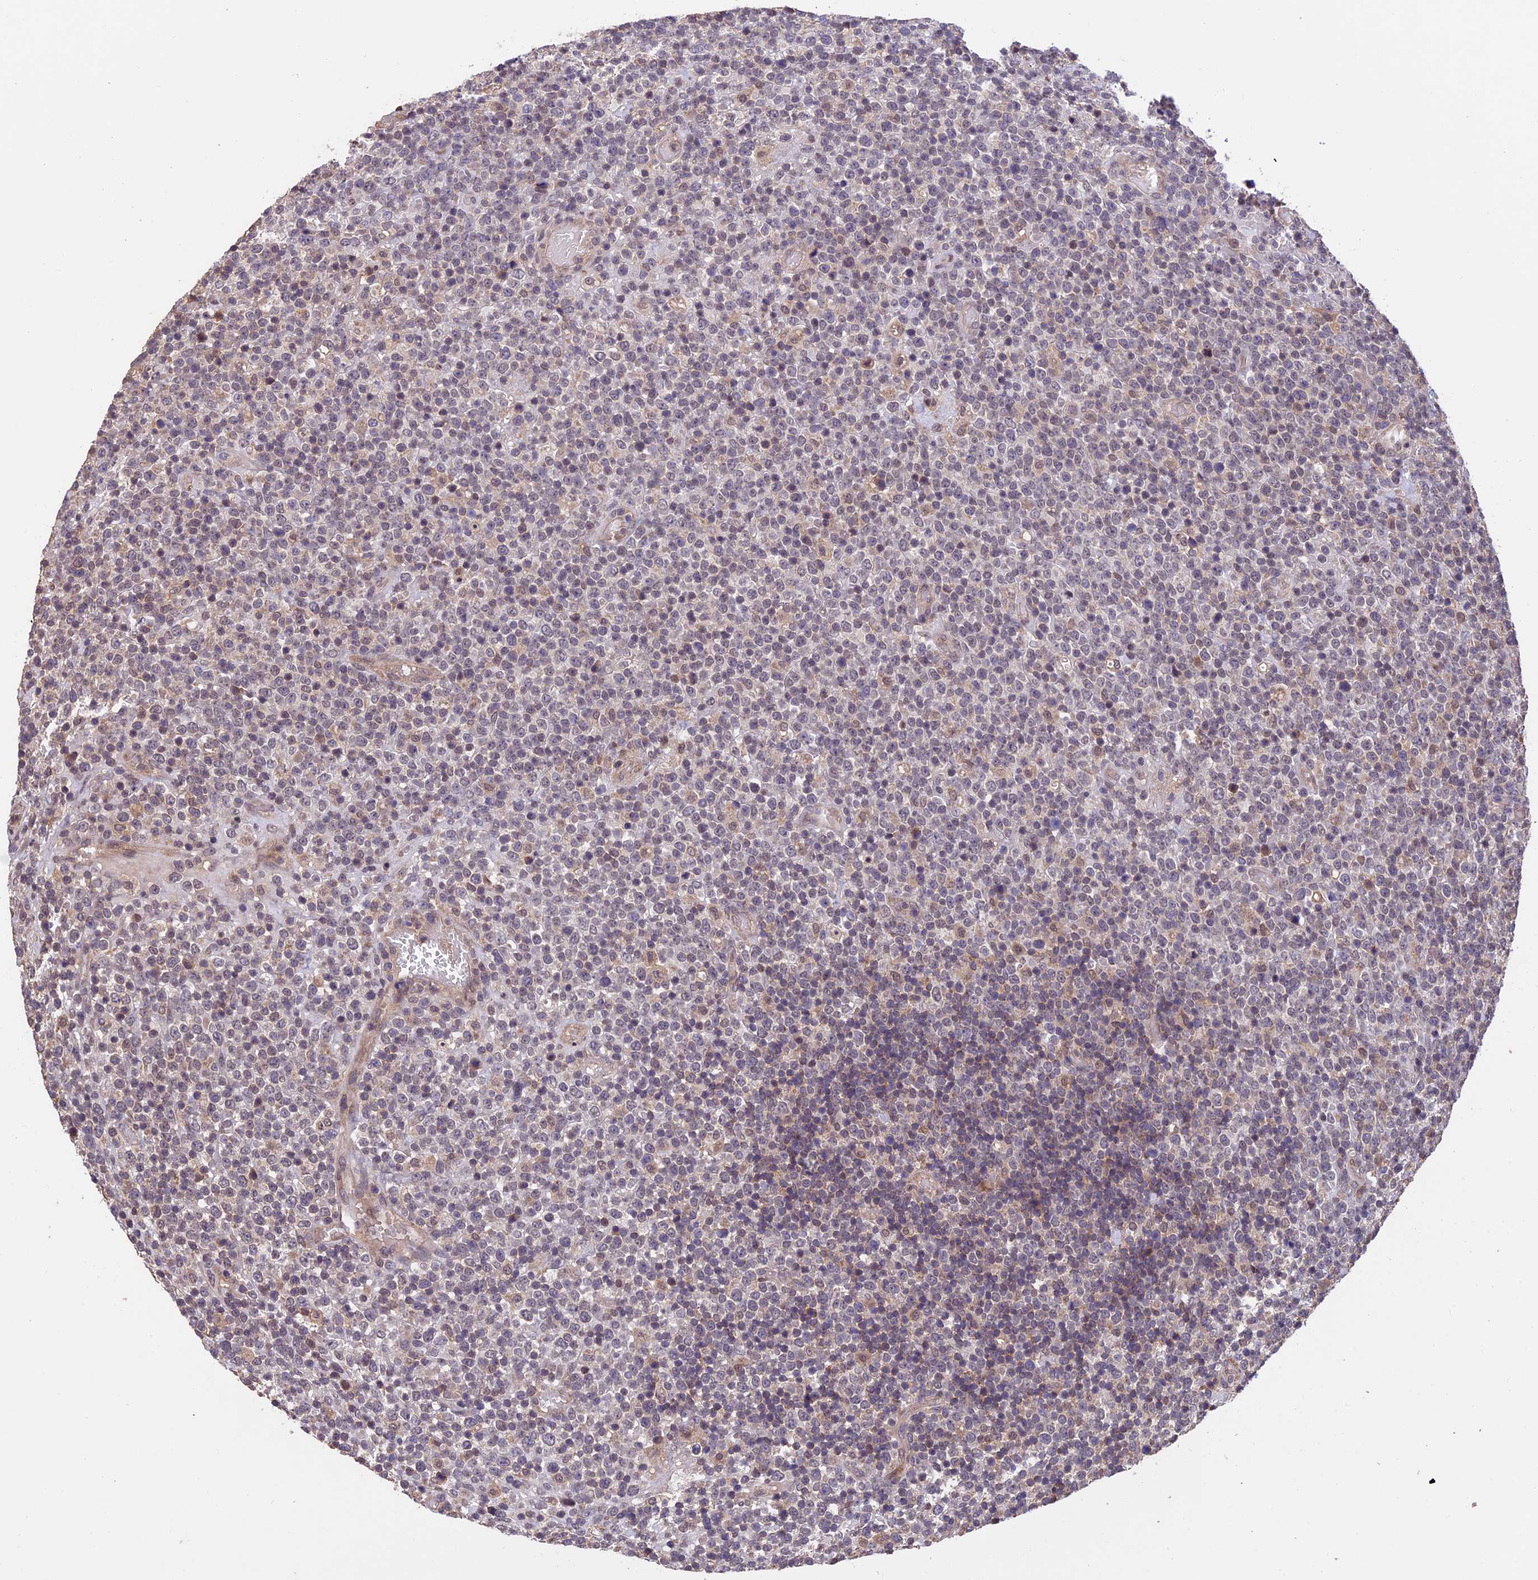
{"staining": {"intensity": "negative", "quantity": "none", "location": "none"}, "tissue": "lymphoma", "cell_type": "Tumor cells", "image_type": "cancer", "snomed": [{"axis": "morphology", "description": "Malignant lymphoma, non-Hodgkin's type, High grade"}, {"axis": "topography", "description": "Colon"}], "caption": "IHC photomicrograph of human high-grade malignant lymphoma, non-Hodgkin's type stained for a protein (brown), which shows no expression in tumor cells.", "gene": "PKD2L2", "patient": {"sex": "female", "age": 53}}